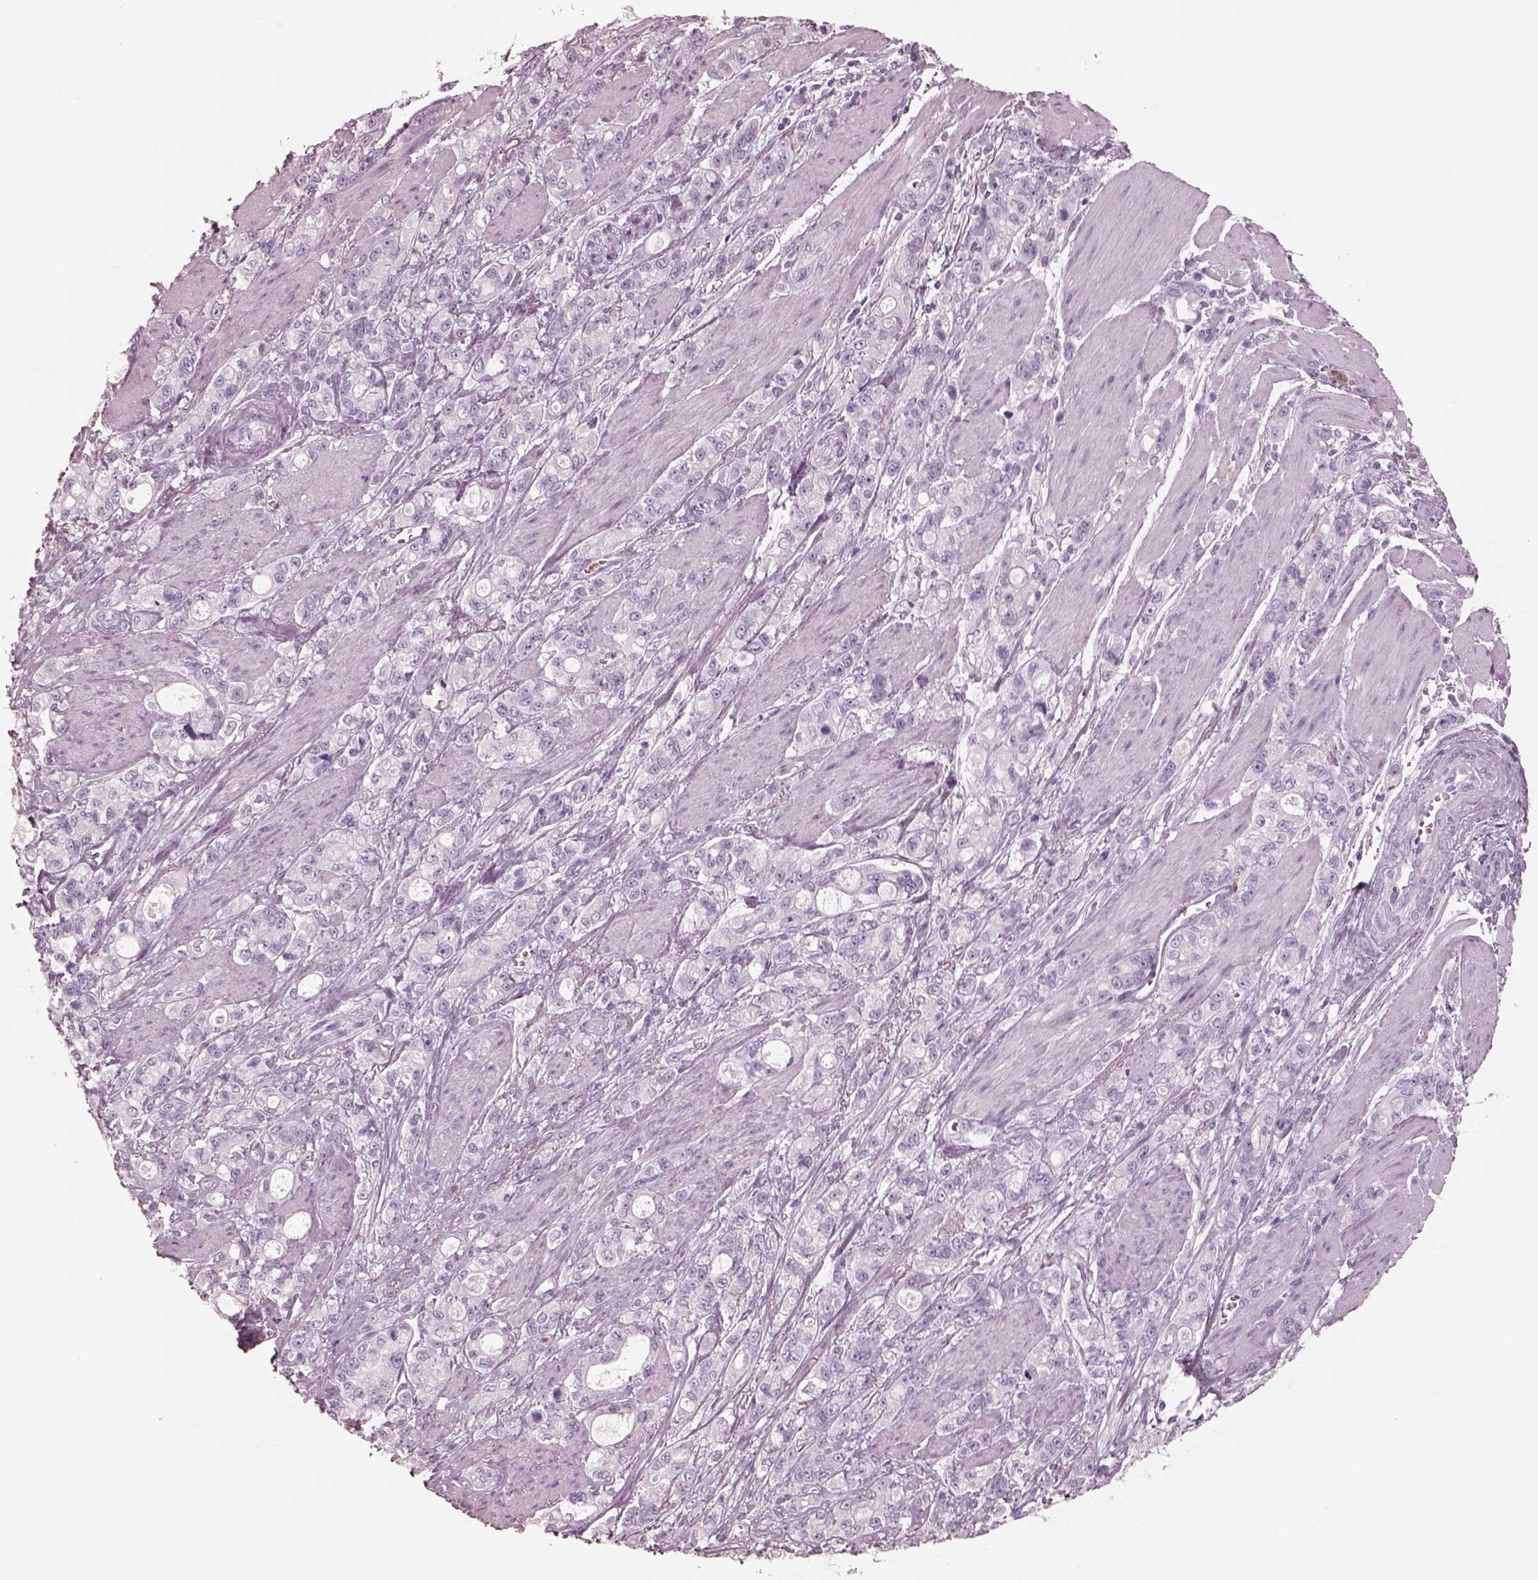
{"staining": {"intensity": "negative", "quantity": "none", "location": "none"}, "tissue": "stomach cancer", "cell_type": "Tumor cells", "image_type": "cancer", "snomed": [{"axis": "morphology", "description": "Adenocarcinoma, NOS"}, {"axis": "topography", "description": "Stomach"}], "caption": "An image of human adenocarcinoma (stomach) is negative for staining in tumor cells.", "gene": "ELANE", "patient": {"sex": "male", "age": 63}}